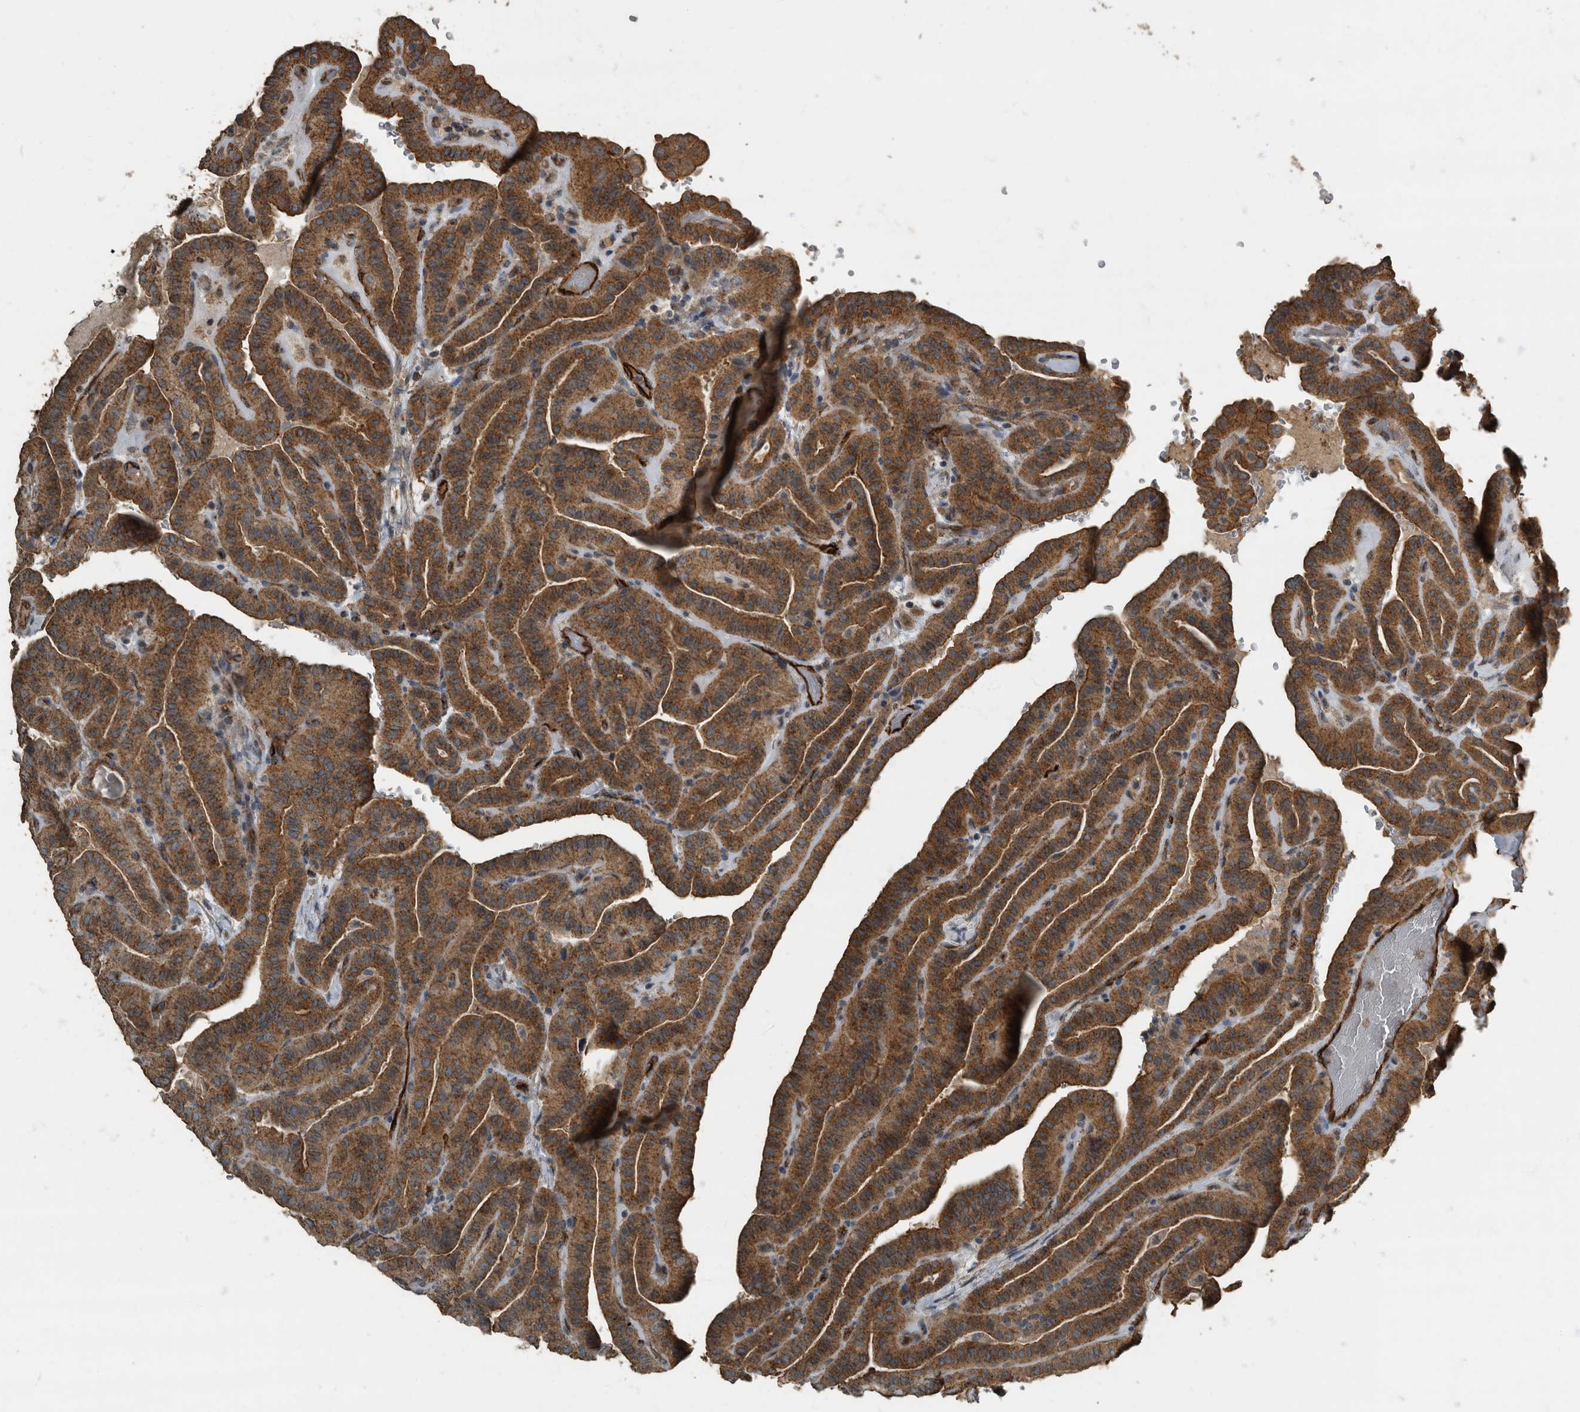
{"staining": {"intensity": "moderate", "quantity": ">75%", "location": "cytoplasmic/membranous"}, "tissue": "thyroid cancer", "cell_type": "Tumor cells", "image_type": "cancer", "snomed": [{"axis": "morphology", "description": "Papillary adenocarcinoma, NOS"}, {"axis": "topography", "description": "Thyroid gland"}], "caption": "About >75% of tumor cells in thyroid cancer display moderate cytoplasmic/membranous protein staining as visualized by brown immunohistochemical staining.", "gene": "IL15RA", "patient": {"sex": "male", "age": 77}}